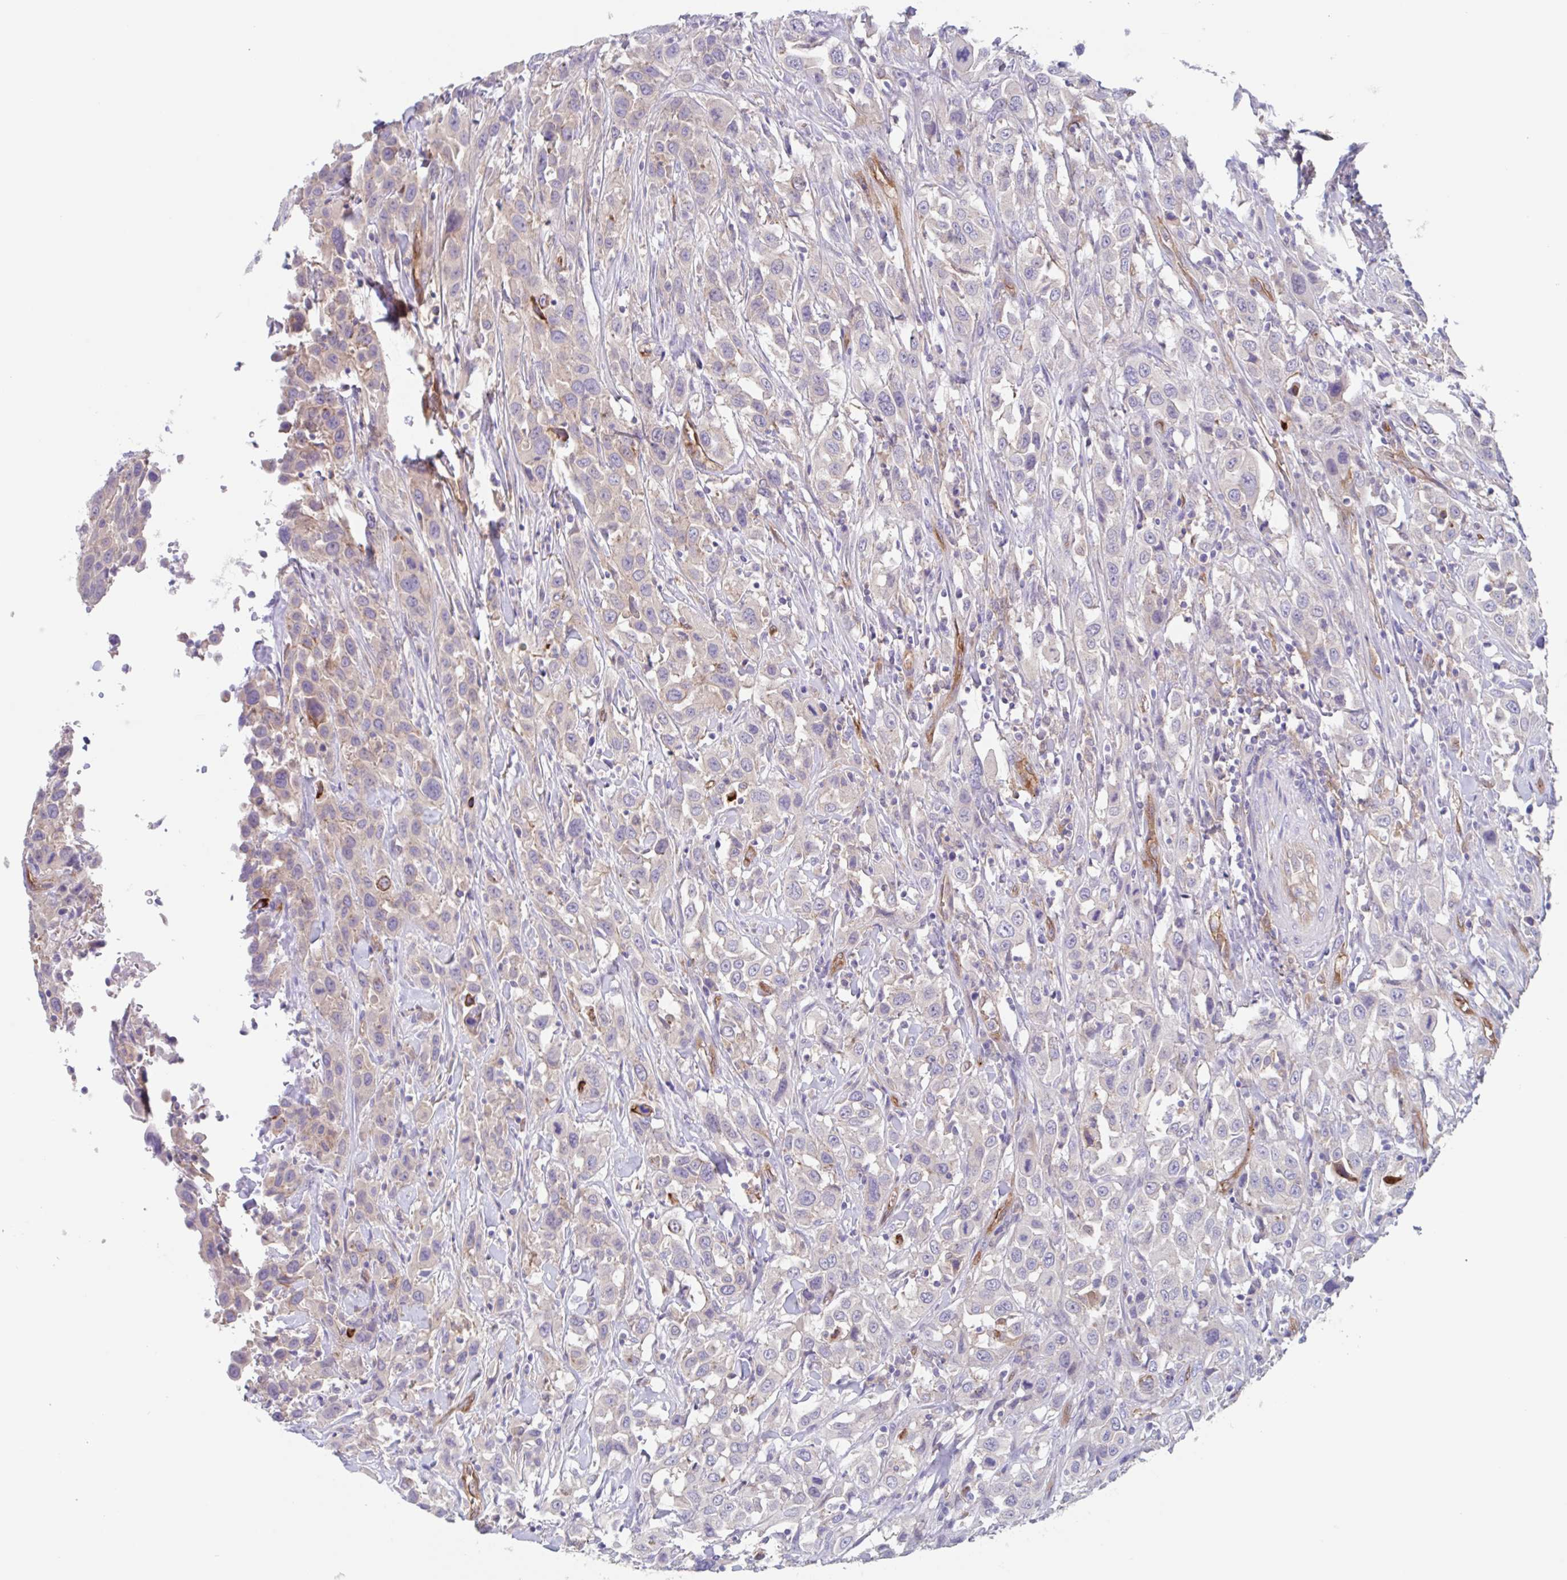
{"staining": {"intensity": "negative", "quantity": "none", "location": "none"}, "tissue": "urothelial cancer", "cell_type": "Tumor cells", "image_type": "cancer", "snomed": [{"axis": "morphology", "description": "Urothelial carcinoma, High grade"}, {"axis": "topography", "description": "Urinary bladder"}], "caption": "Immunohistochemistry (IHC) histopathology image of human high-grade urothelial carcinoma stained for a protein (brown), which reveals no positivity in tumor cells. (DAB immunohistochemistry (IHC) with hematoxylin counter stain).", "gene": "EHD4", "patient": {"sex": "male", "age": 61}}